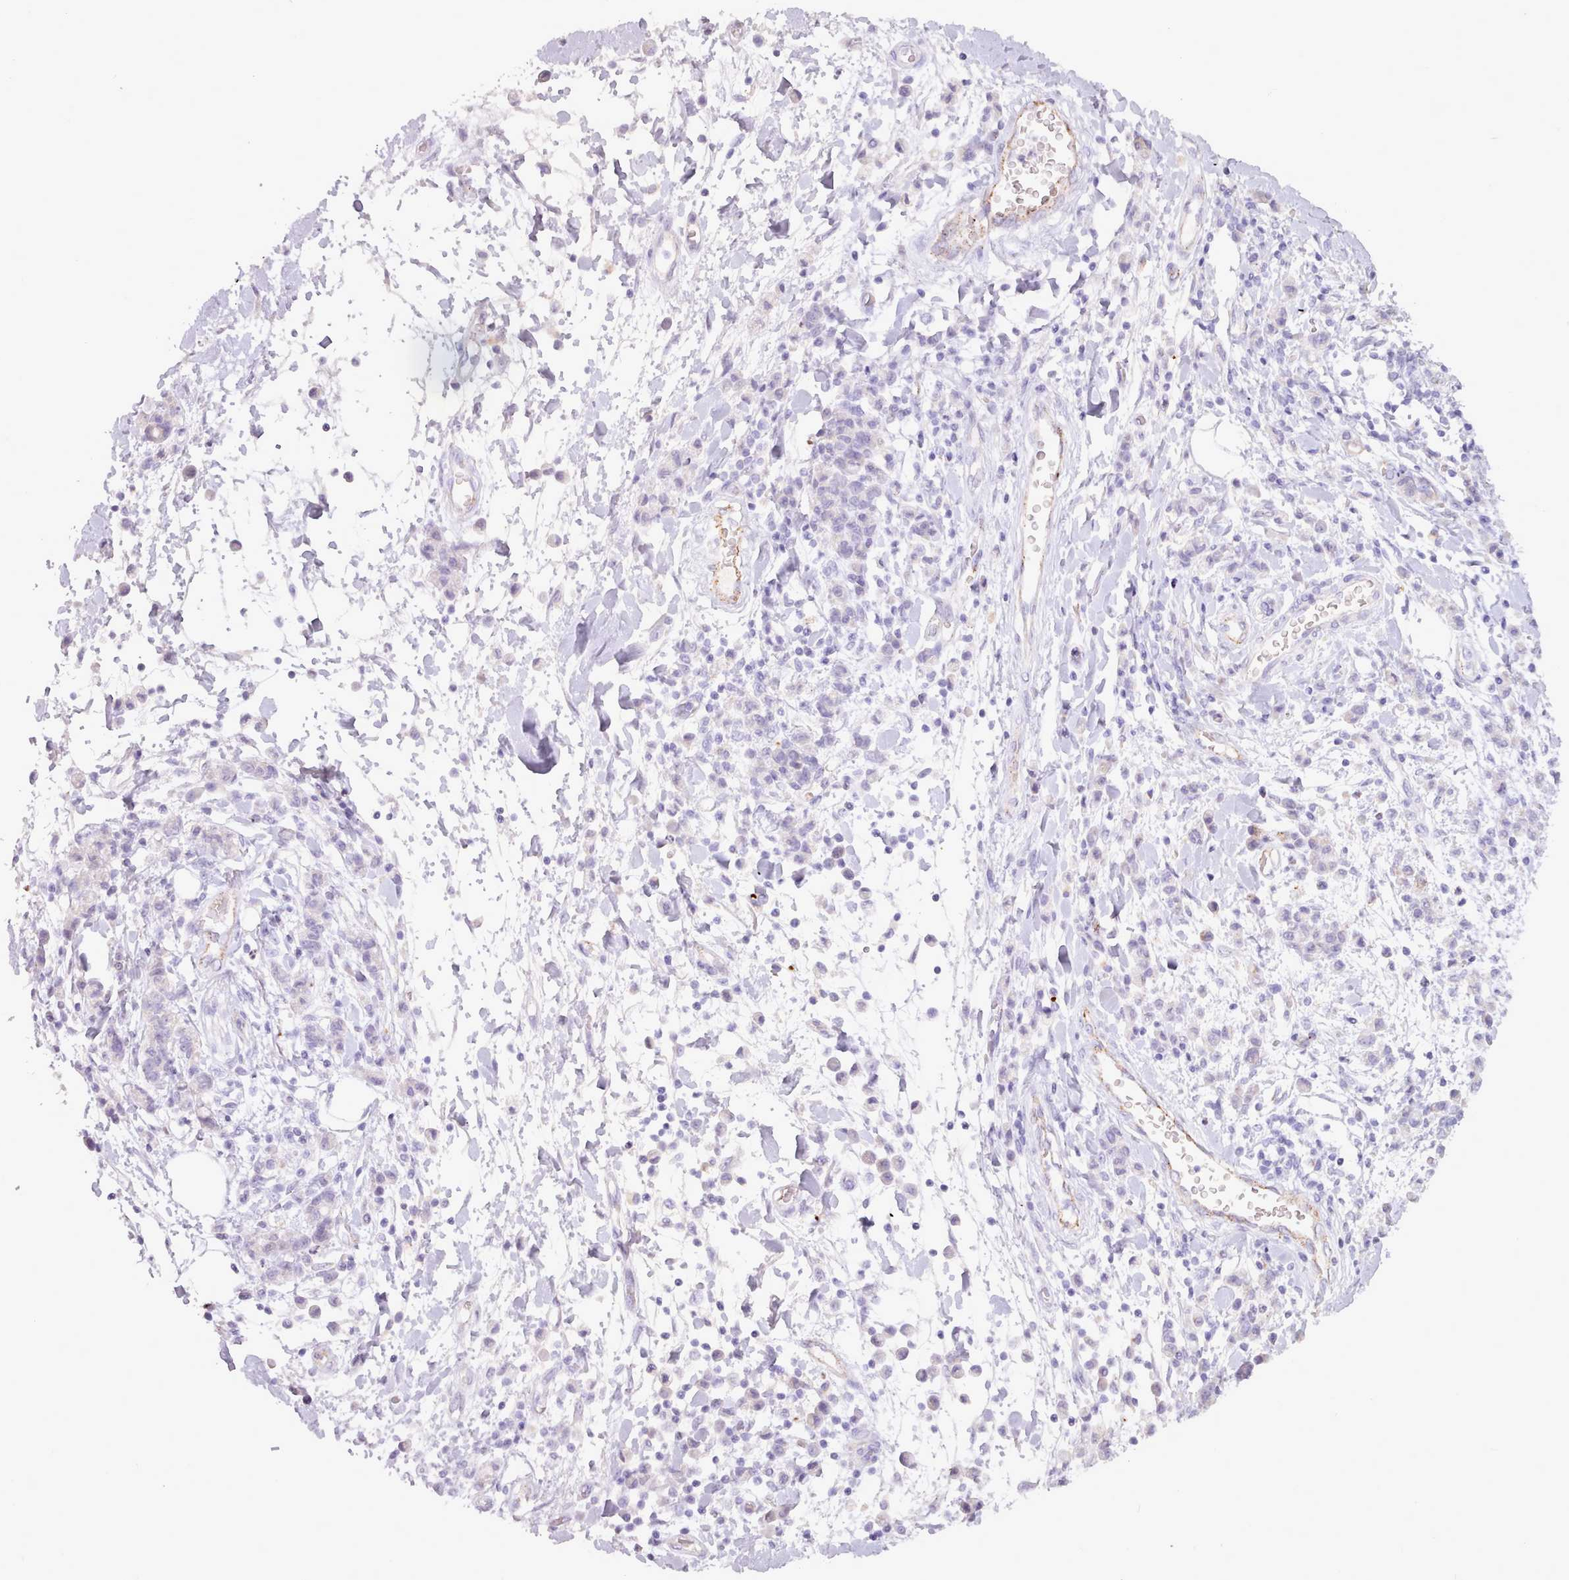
{"staining": {"intensity": "negative", "quantity": "none", "location": "none"}, "tissue": "stomach cancer", "cell_type": "Tumor cells", "image_type": "cancer", "snomed": [{"axis": "morphology", "description": "Adenocarcinoma, NOS"}, {"axis": "topography", "description": "Stomach"}], "caption": "The immunohistochemistry image has no significant expression in tumor cells of adenocarcinoma (stomach) tissue. Nuclei are stained in blue.", "gene": "ATRAID", "patient": {"sex": "male", "age": 77}}